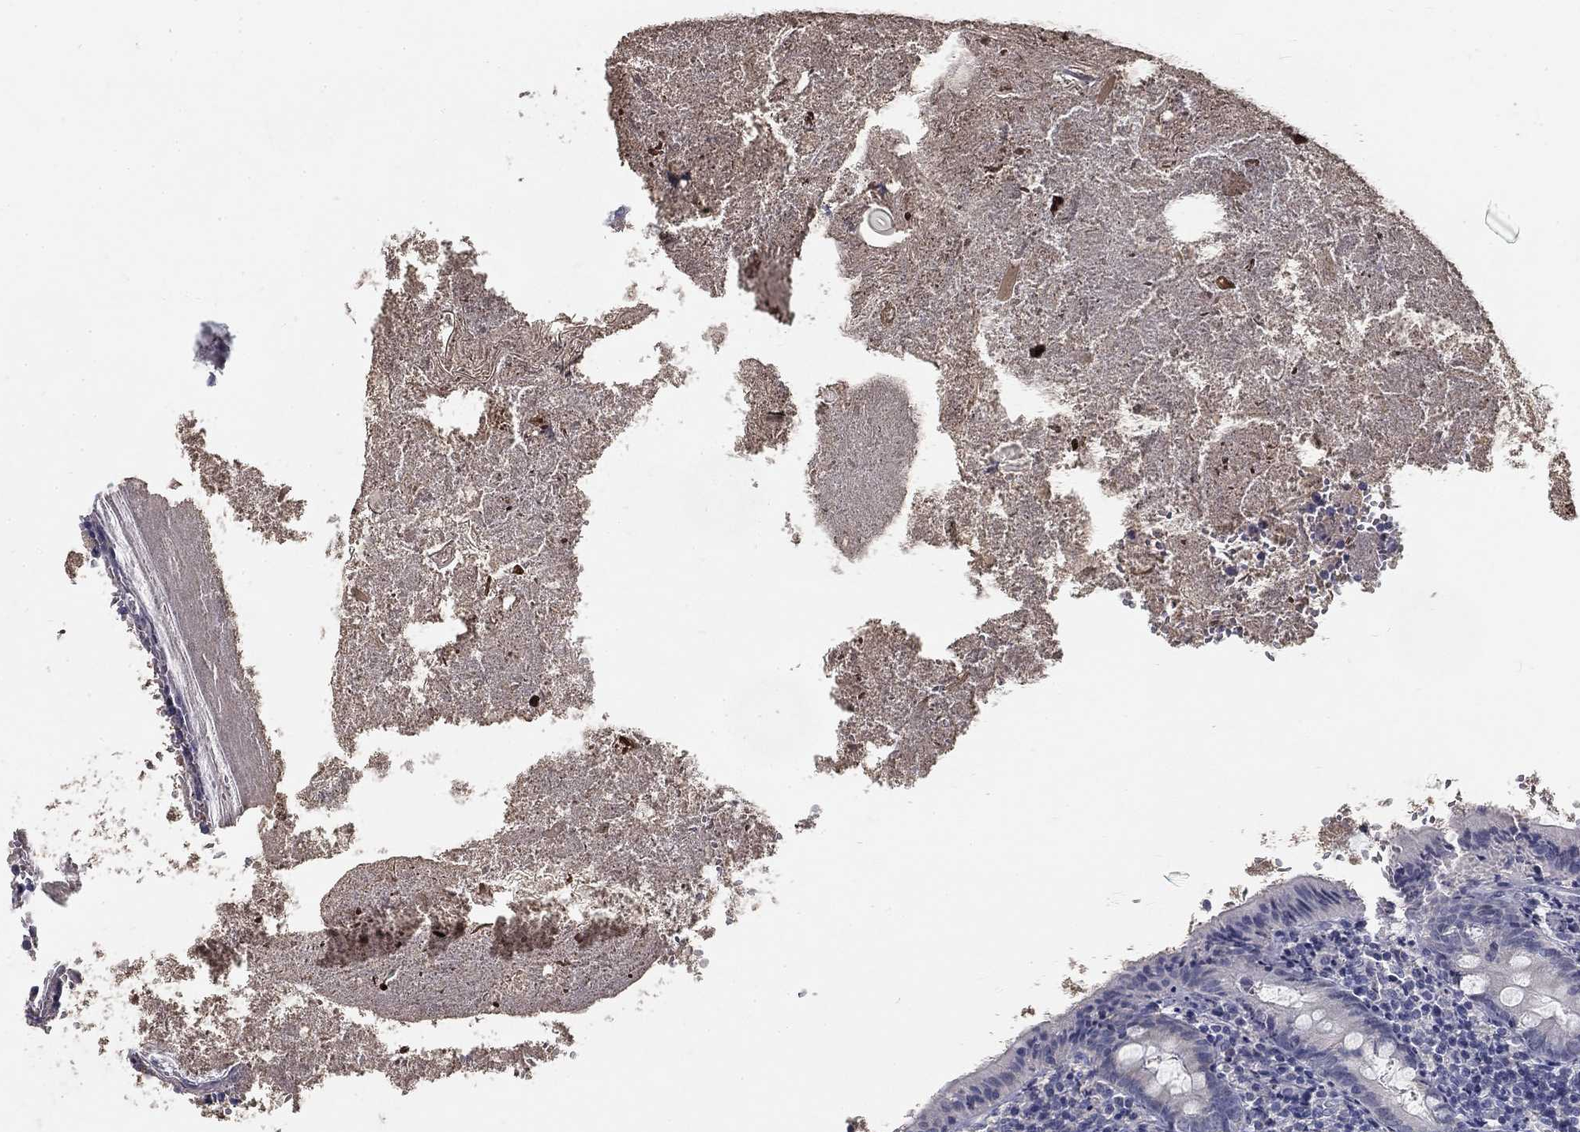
{"staining": {"intensity": "weak", "quantity": "25%-75%", "location": "cytoplasmic/membranous"}, "tissue": "appendix", "cell_type": "Glandular cells", "image_type": "normal", "snomed": [{"axis": "morphology", "description": "Normal tissue, NOS"}, {"axis": "topography", "description": "Appendix"}], "caption": "Immunohistochemical staining of benign appendix shows 25%-75% levels of weak cytoplasmic/membranous protein staining in approximately 25%-75% of glandular cells.", "gene": "ATP1A3", "patient": {"sex": "female", "age": 23}}